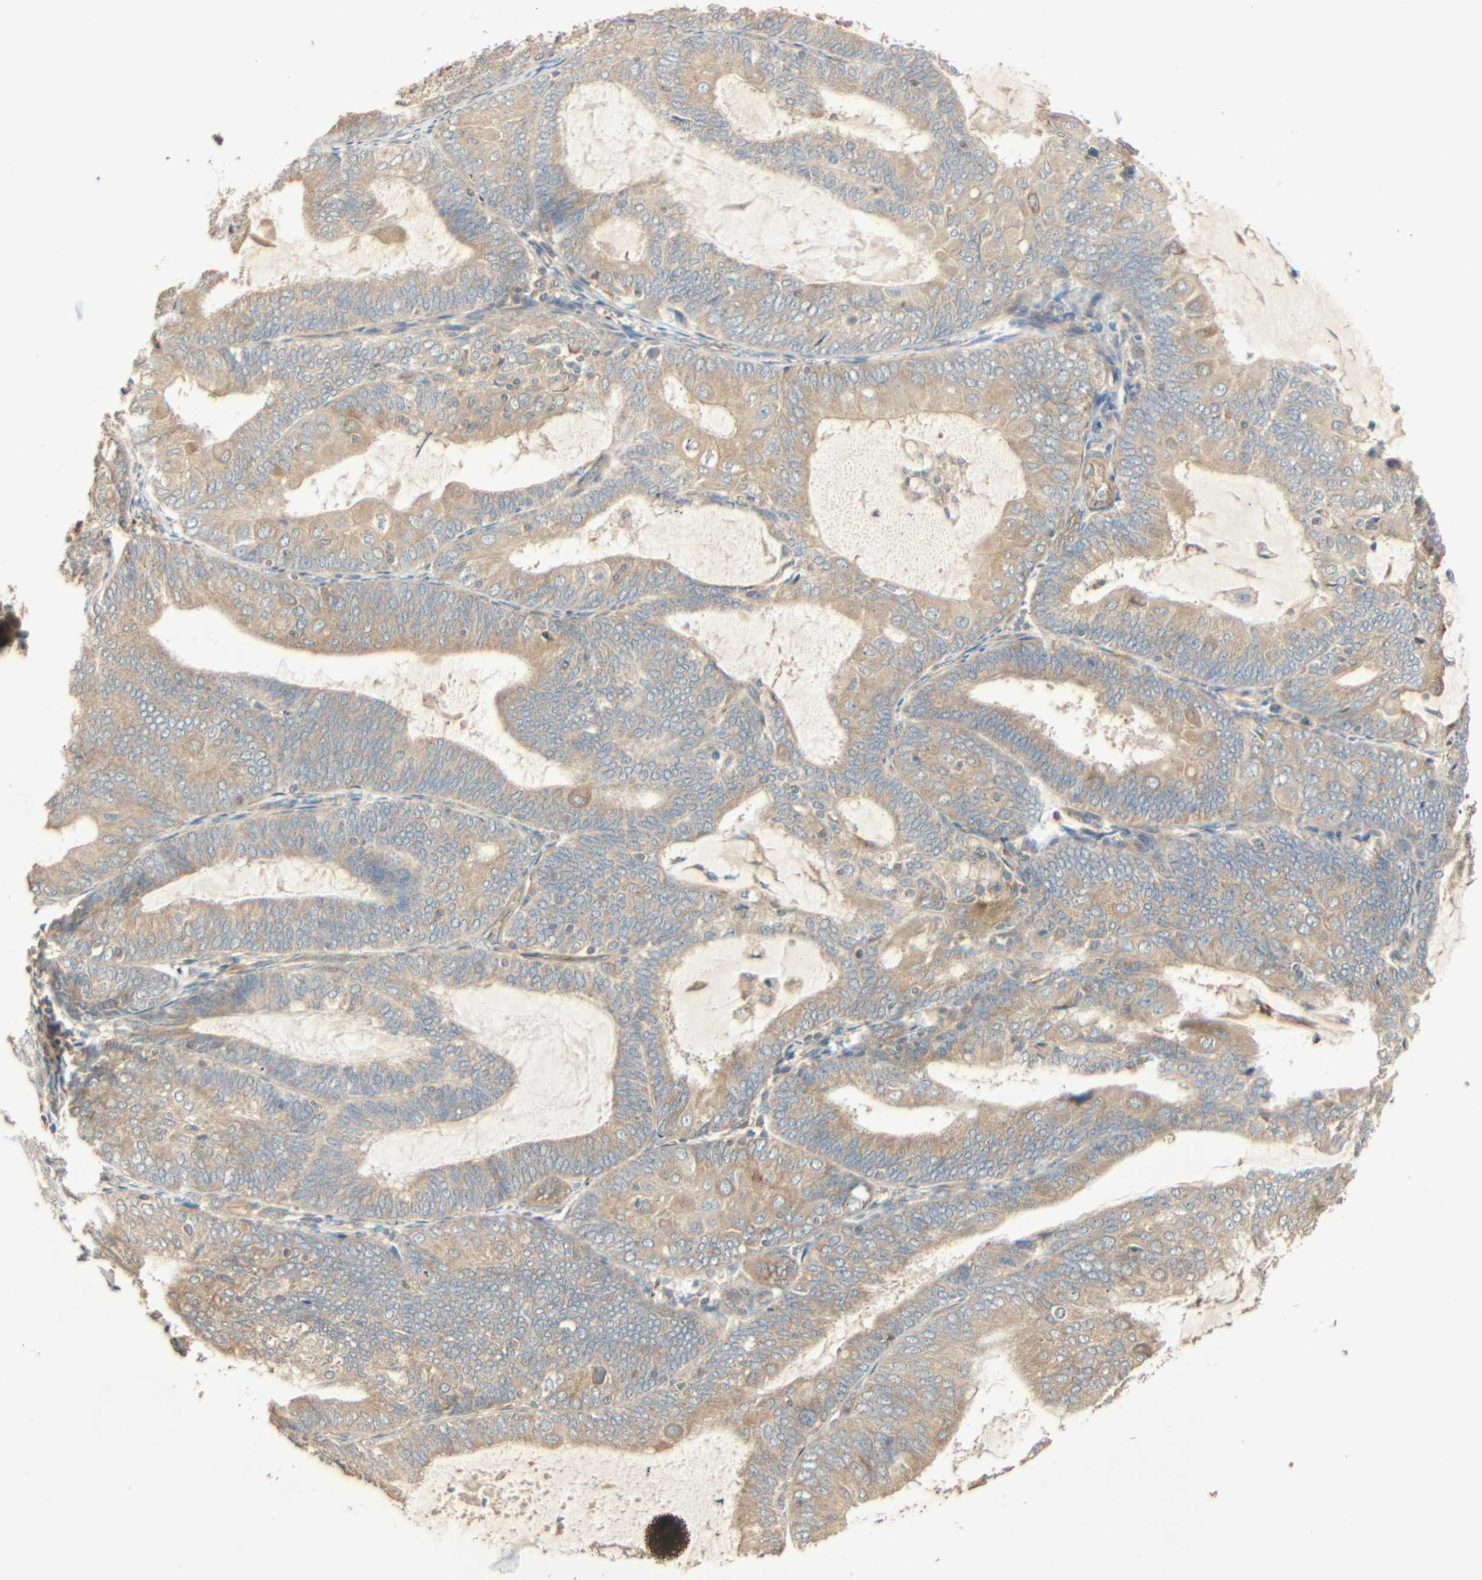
{"staining": {"intensity": "weak", "quantity": ">75%", "location": "cytoplasmic/membranous"}, "tissue": "endometrial cancer", "cell_type": "Tumor cells", "image_type": "cancer", "snomed": [{"axis": "morphology", "description": "Adenocarcinoma, NOS"}, {"axis": "topography", "description": "Endometrium"}], "caption": "IHC (DAB (3,3'-diaminobenzidine)) staining of human adenocarcinoma (endometrial) exhibits weak cytoplasmic/membranous protein expression in about >75% of tumor cells.", "gene": "GALK1", "patient": {"sex": "female", "age": 81}}